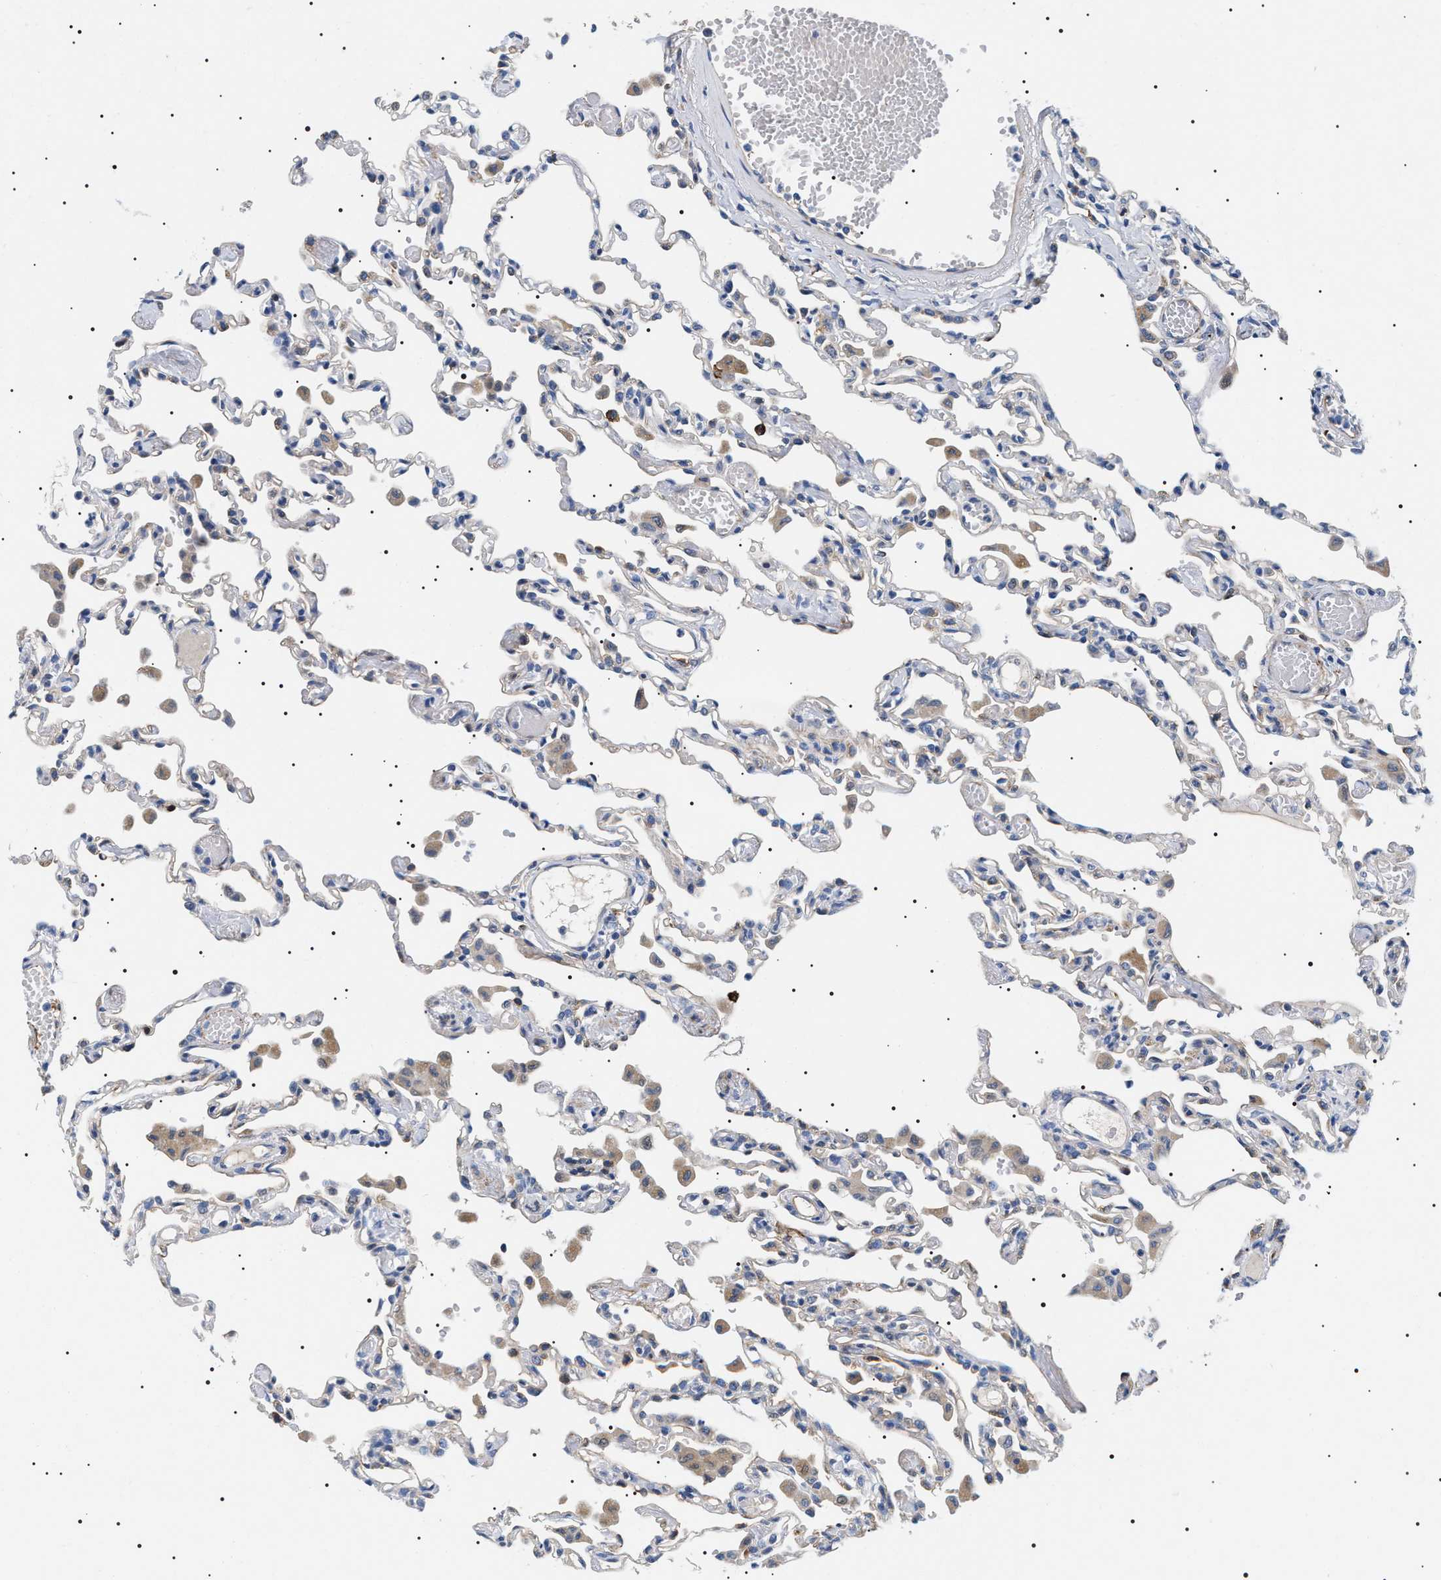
{"staining": {"intensity": "negative", "quantity": "none", "location": "none"}, "tissue": "lung", "cell_type": "Alveolar cells", "image_type": "normal", "snomed": [{"axis": "morphology", "description": "Normal tissue, NOS"}, {"axis": "topography", "description": "Bronchus"}, {"axis": "topography", "description": "Lung"}], "caption": "Alveolar cells show no significant protein staining in unremarkable lung.", "gene": "TMEM222", "patient": {"sex": "female", "age": 49}}